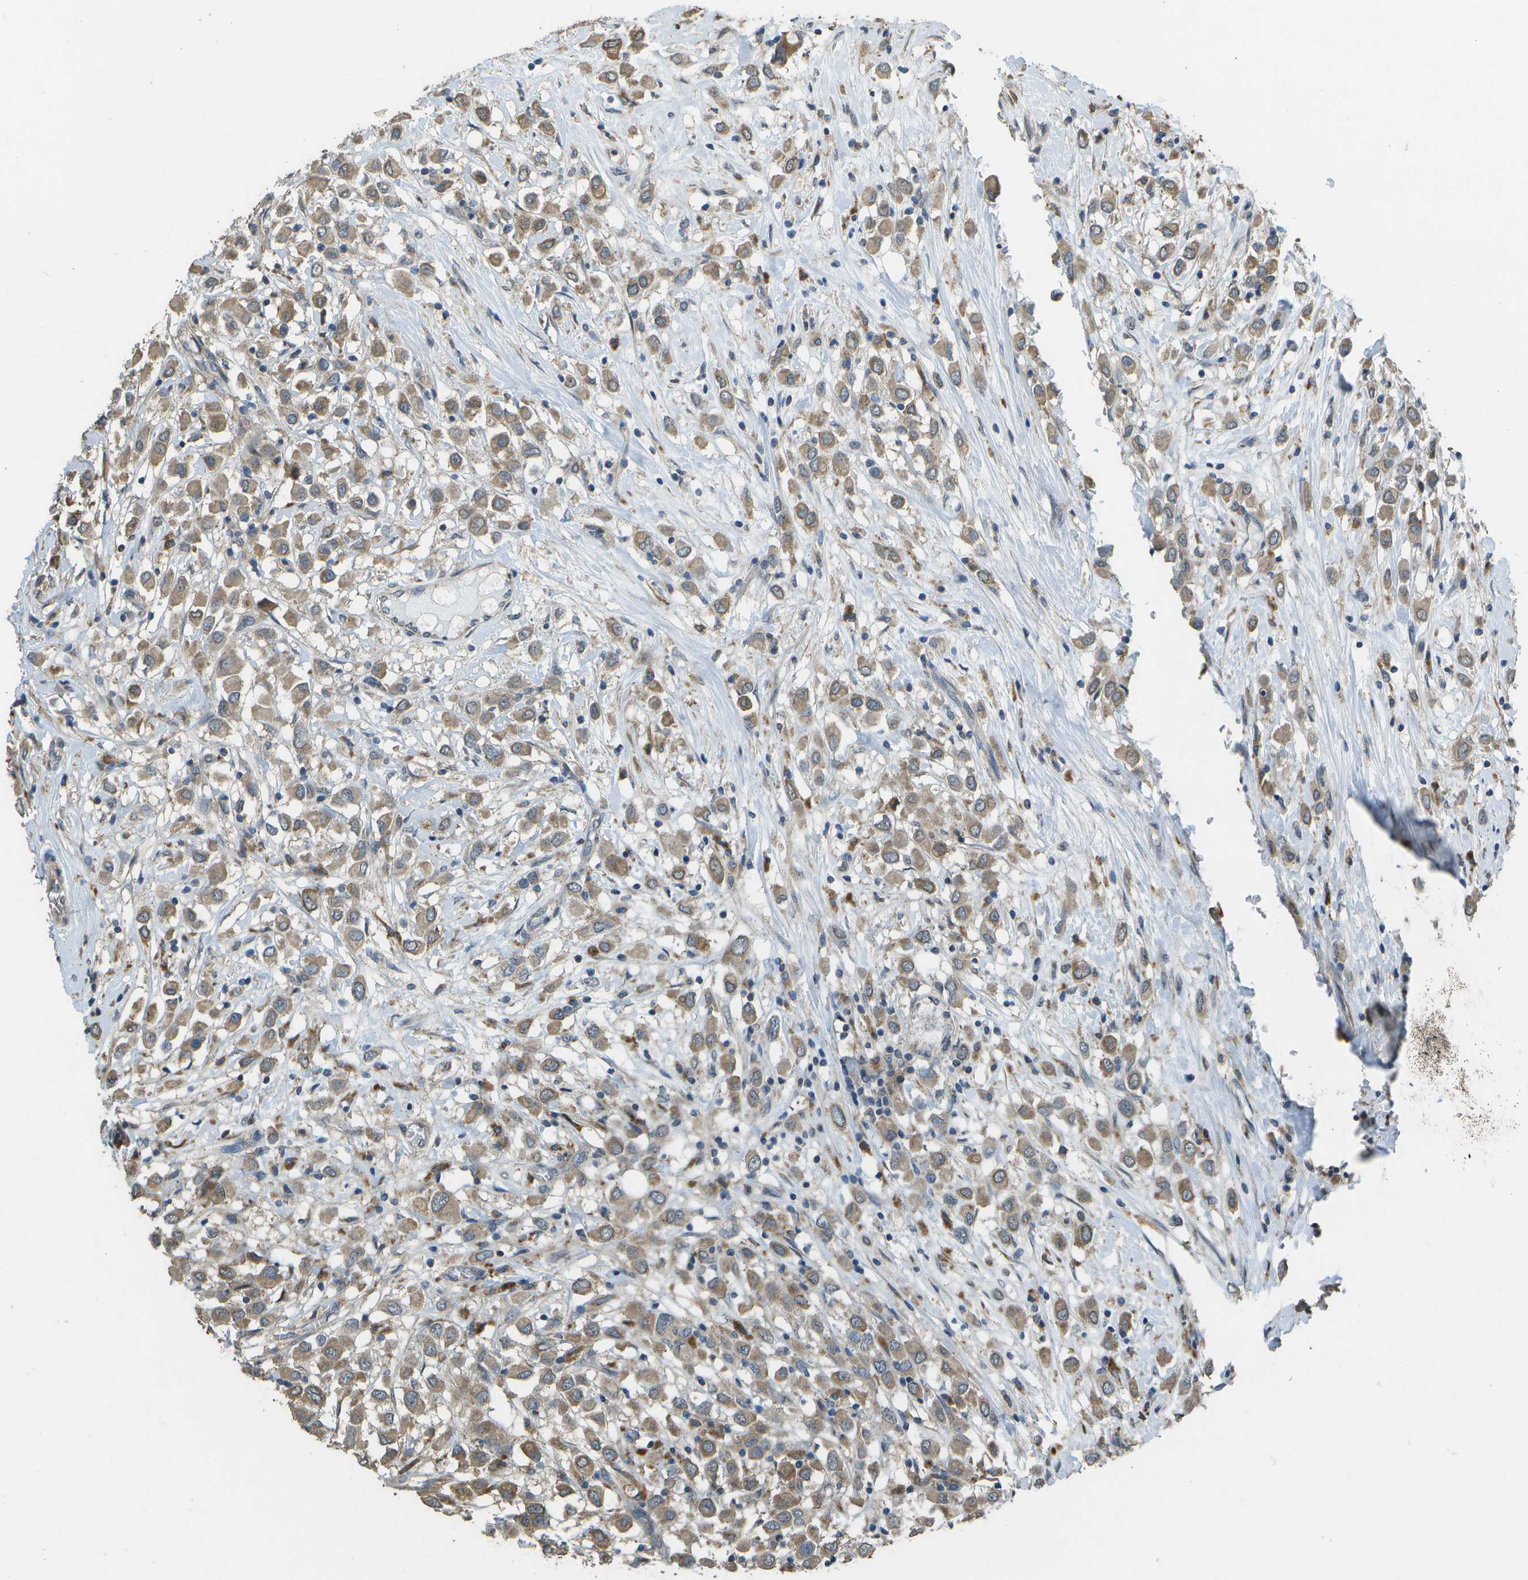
{"staining": {"intensity": "moderate", "quantity": ">75%", "location": "cytoplasmic/membranous"}, "tissue": "breast cancer", "cell_type": "Tumor cells", "image_type": "cancer", "snomed": [{"axis": "morphology", "description": "Duct carcinoma"}, {"axis": "topography", "description": "Breast"}], "caption": "Protein analysis of breast intraductal carcinoma tissue reveals moderate cytoplasmic/membranous positivity in approximately >75% of tumor cells.", "gene": "CLNS1A", "patient": {"sex": "female", "age": 61}}